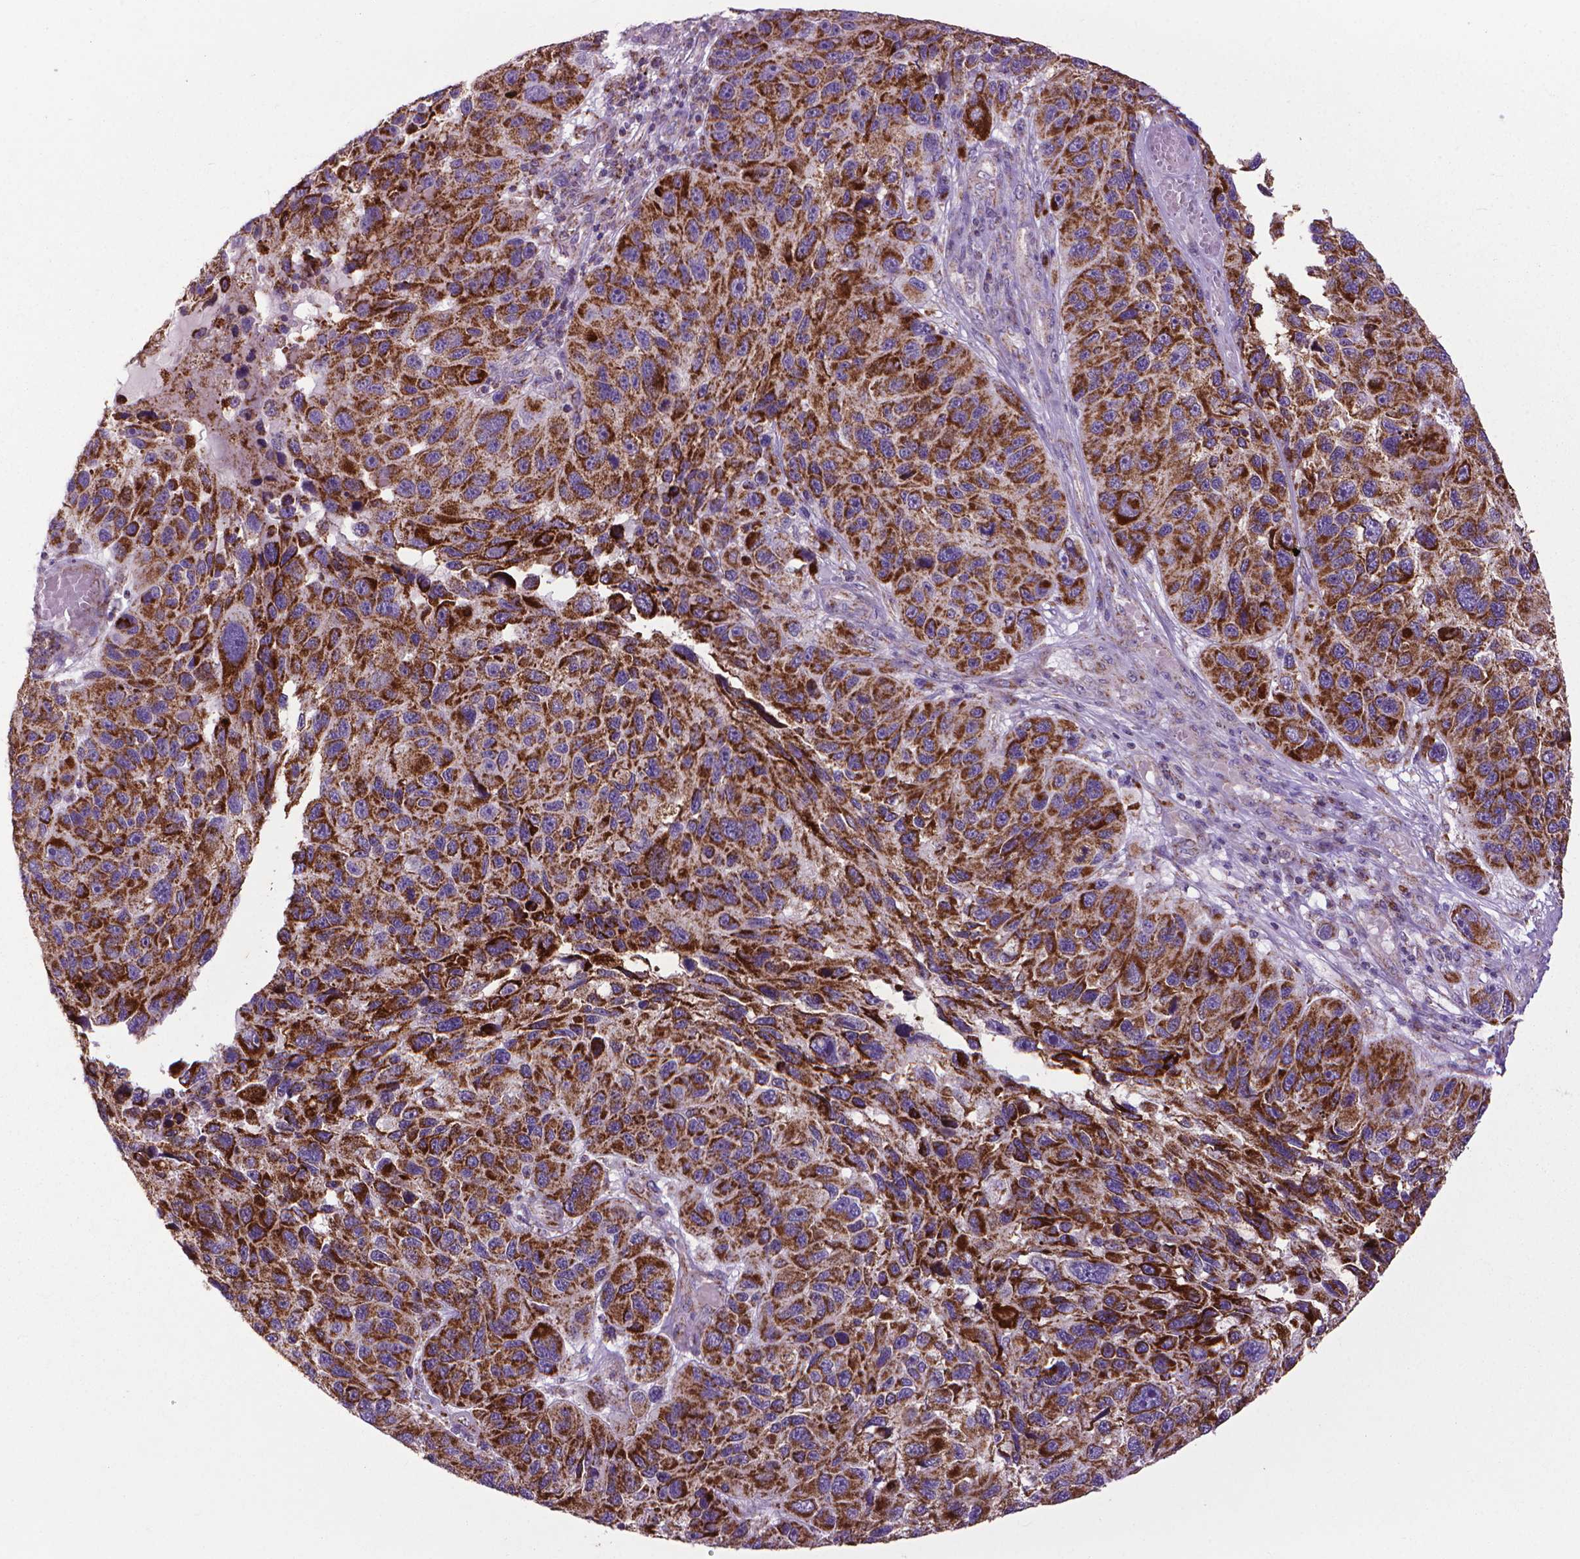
{"staining": {"intensity": "strong", "quantity": ">75%", "location": "cytoplasmic/membranous"}, "tissue": "melanoma", "cell_type": "Tumor cells", "image_type": "cancer", "snomed": [{"axis": "morphology", "description": "Malignant melanoma, NOS"}, {"axis": "topography", "description": "Skin"}], "caption": "Human malignant melanoma stained with a protein marker displays strong staining in tumor cells.", "gene": "VDAC1", "patient": {"sex": "male", "age": 53}}